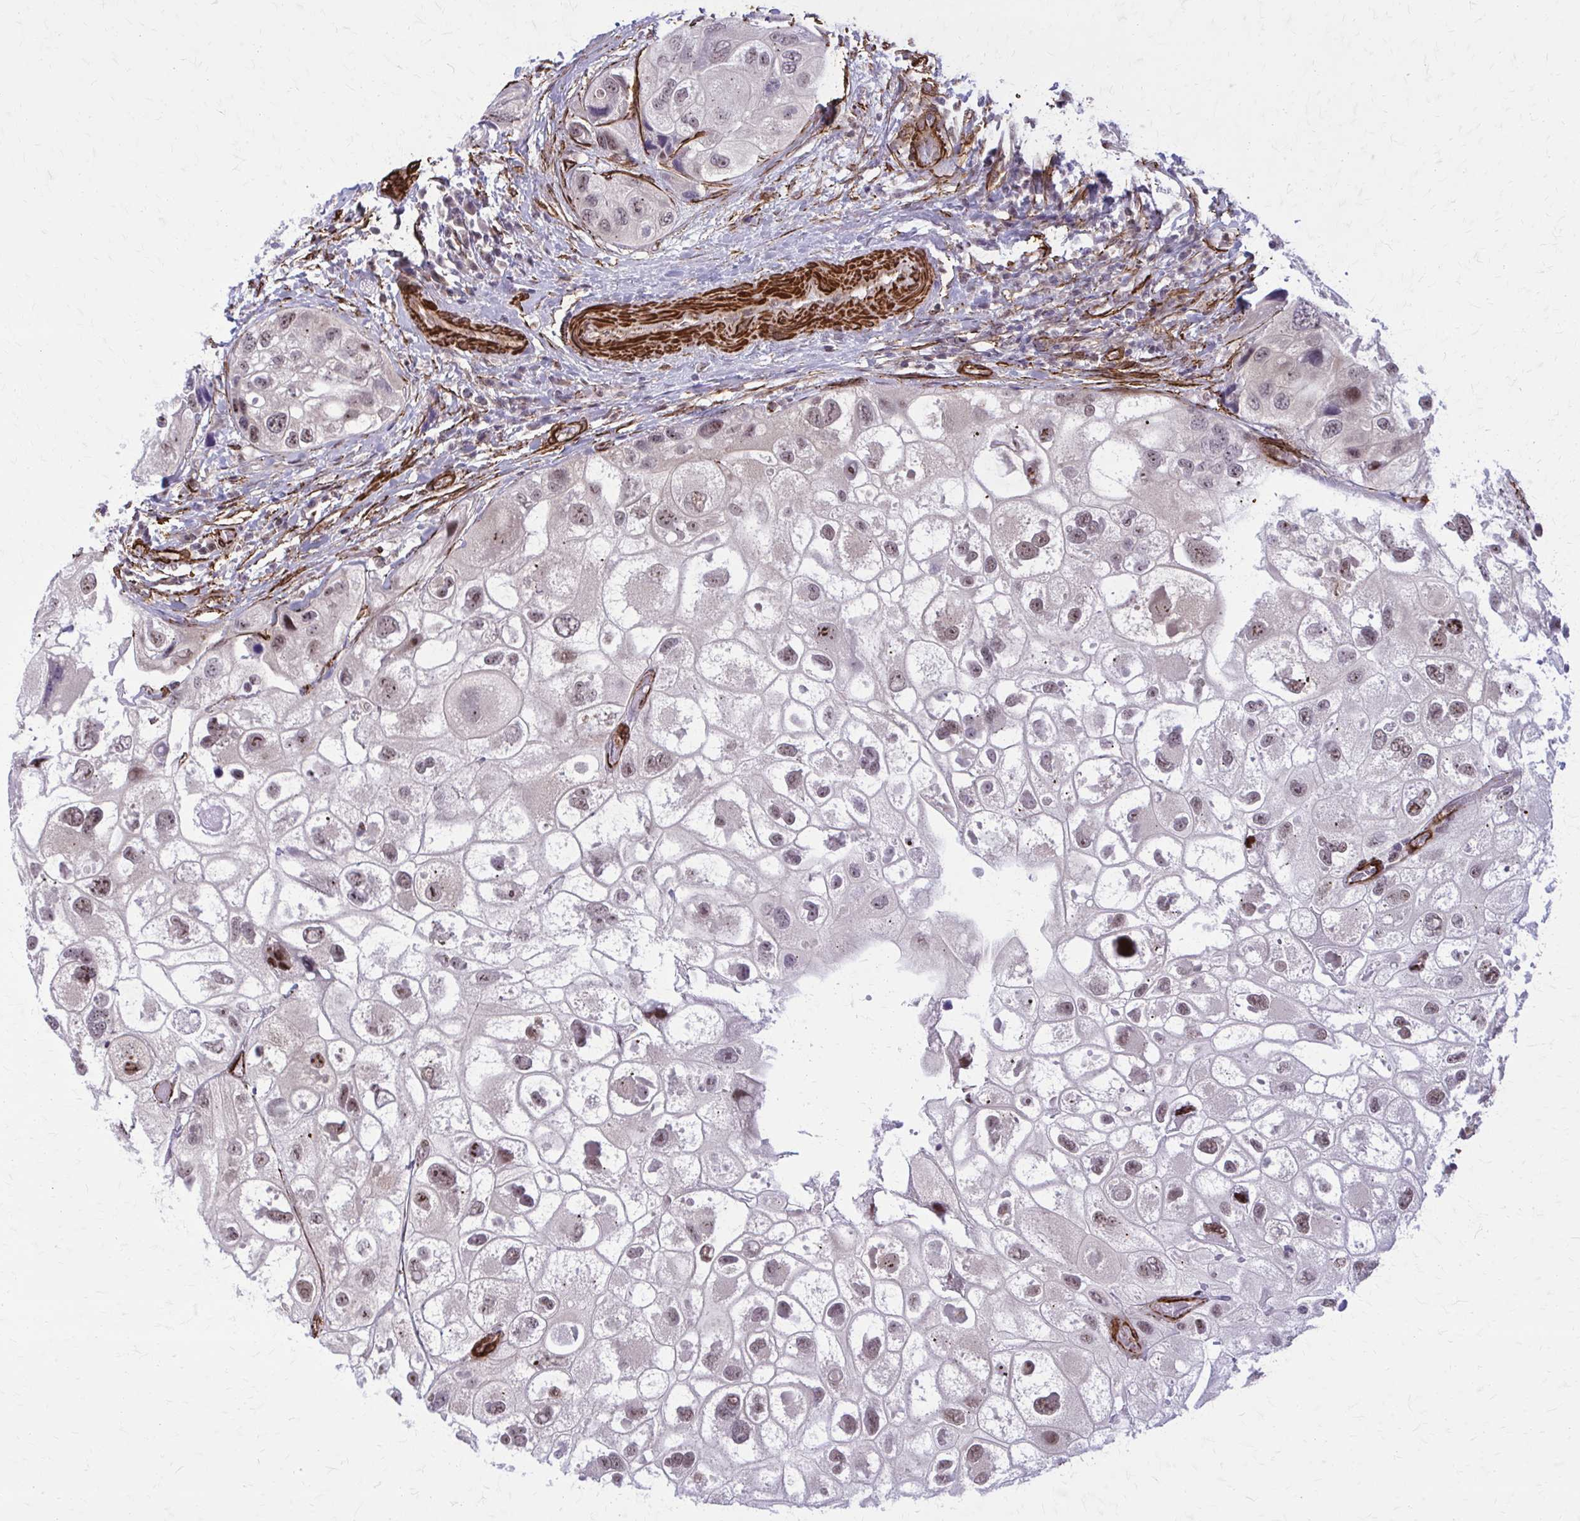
{"staining": {"intensity": "strong", "quantity": ">75%", "location": "nuclear"}, "tissue": "urothelial cancer", "cell_type": "Tumor cells", "image_type": "cancer", "snomed": [{"axis": "morphology", "description": "Urothelial carcinoma, High grade"}, {"axis": "topography", "description": "Urinary bladder"}], "caption": "A brown stain labels strong nuclear expression of a protein in human urothelial cancer tumor cells.", "gene": "NRBF2", "patient": {"sex": "female", "age": 64}}